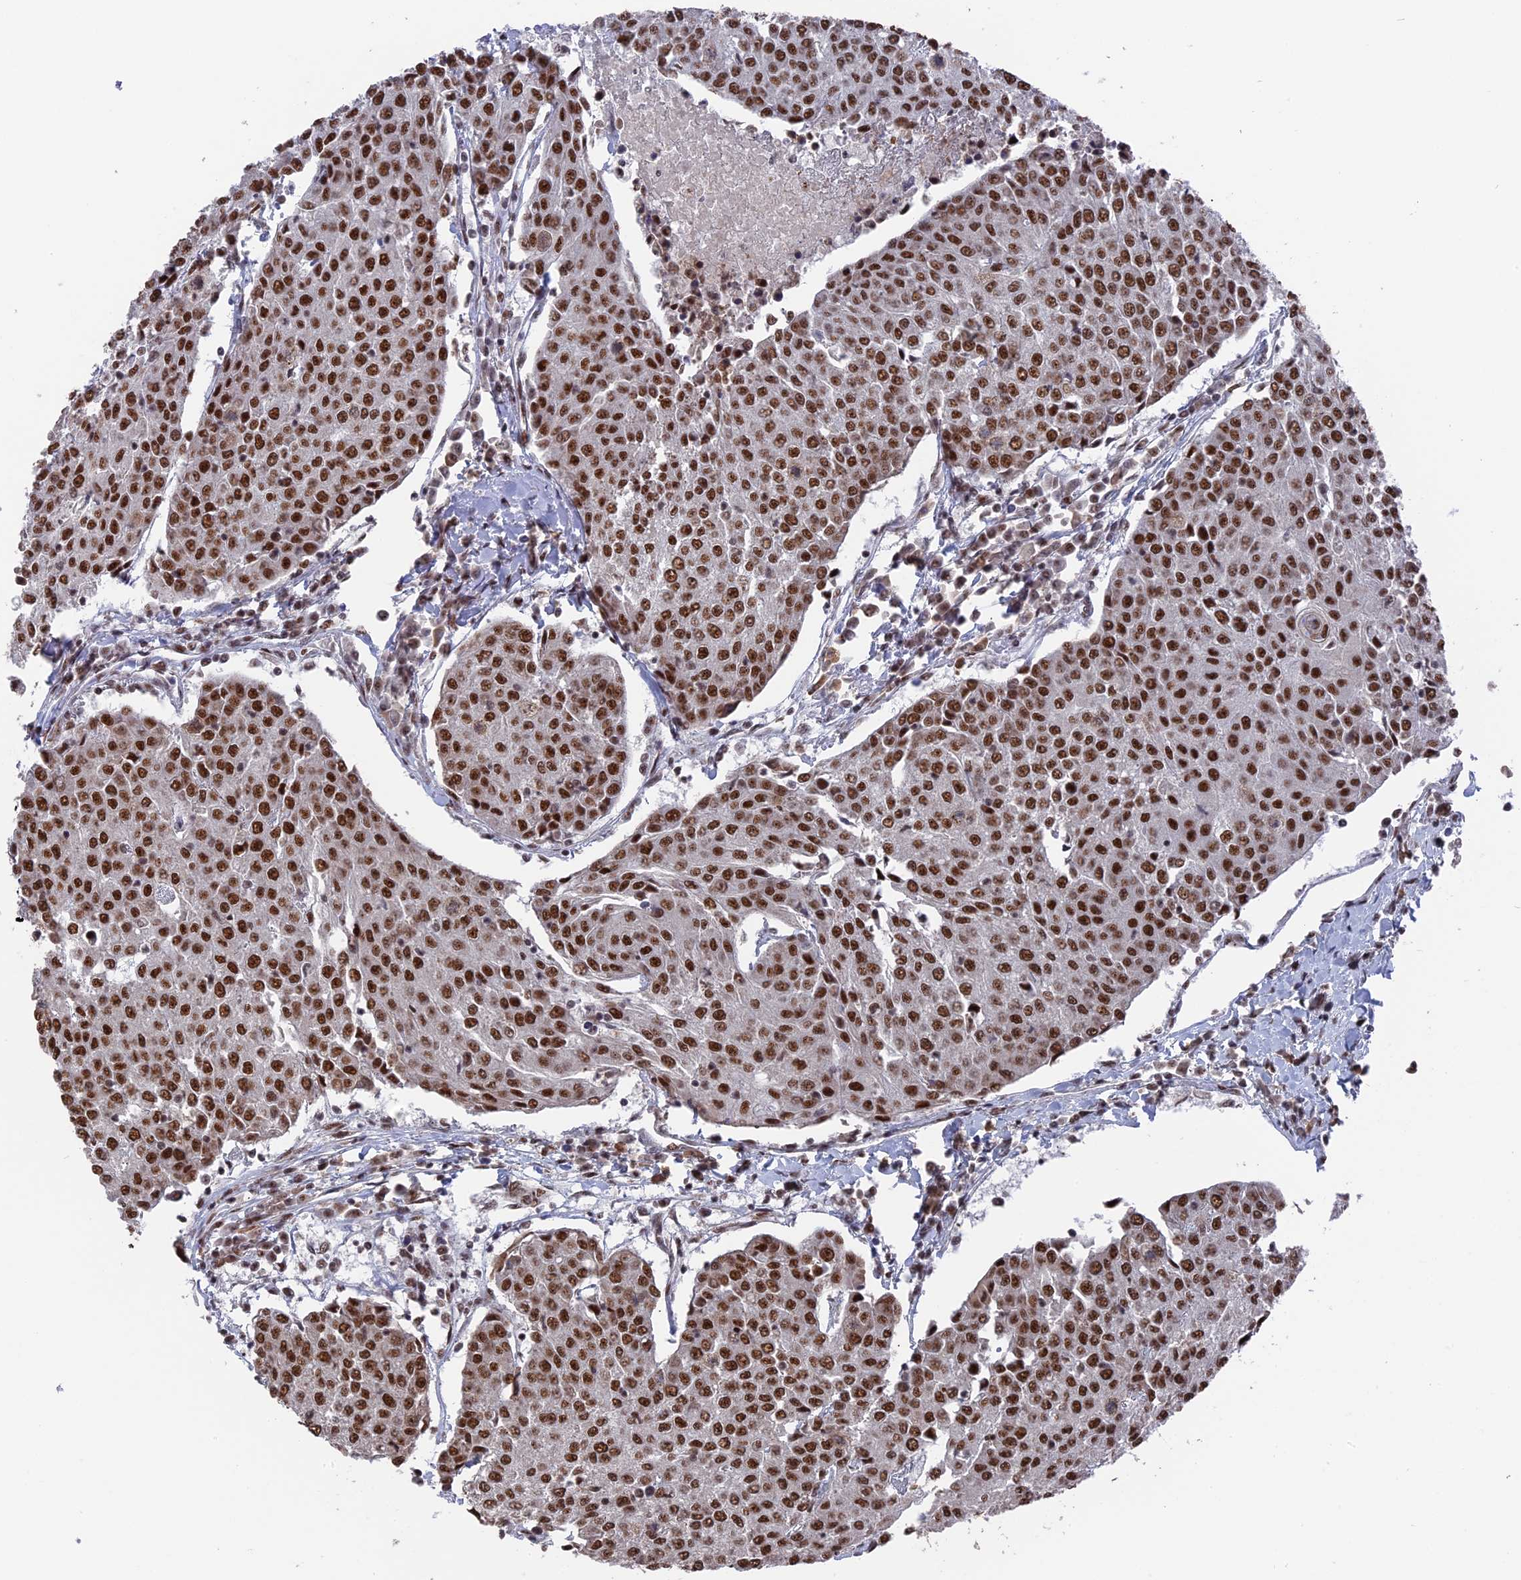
{"staining": {"intensity": "strong", "quantity": ">75%", "location": "nuclear"}, "tissue": "urothelial cancer", "cell_type": "Tumor cells", "image_type": "cancer", "snomed": [{"axis": "morphology", "description": "Urothelial carcinoma, High grade"}, {"axis": "topography", "description": "Urinary bladder"}], "caption": "Immunohistochemistry histopathology image of neoplastic tissue: urothelial cancer stained using immunohistochemistry (IHC) reveals high levels of strong protein expression localized specifically in the nuclear of tumor cells, appearing as a nuclear brown color.", "gene": "SF3A2", "patient": {"sex": "female", "age": 85}}